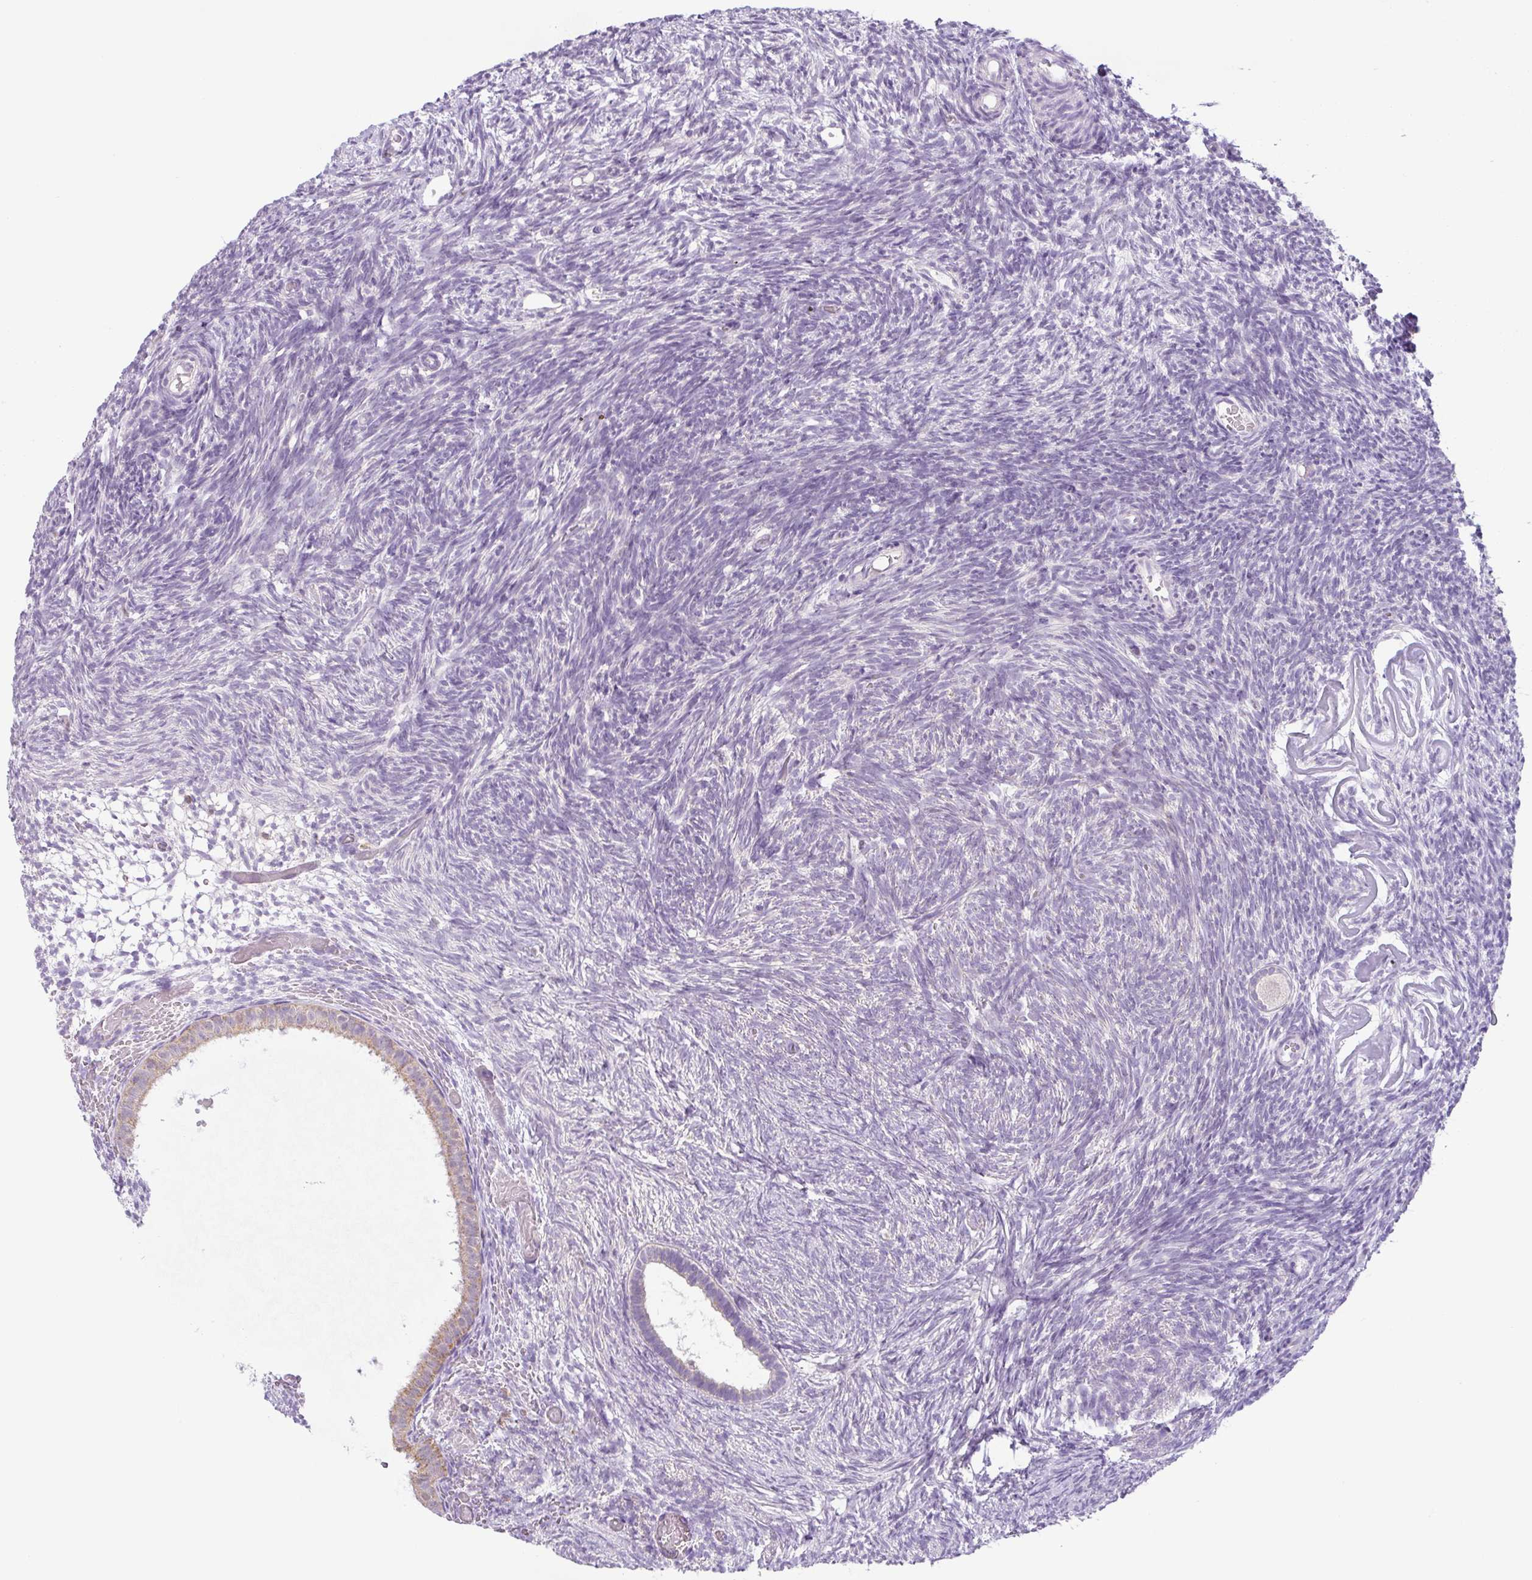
{"staining": {"intensity": "negative", "quantity": "none", "location": "none"}, "tissue": "ovary", "cell_type": "Follicle cells", "image_type": "normal", "snomed": [{"axis": "morphology", "description": "Normal tissue, NOS"}, {"axis": "topography", "description": "Ovary"}], "caption": "This is an immunohistochemistry histopathology image of unremarkable ovary. There is no expression in follicle cells.", "gene": "HMCN2", "patient": {"sex": "female", "age": 39}}